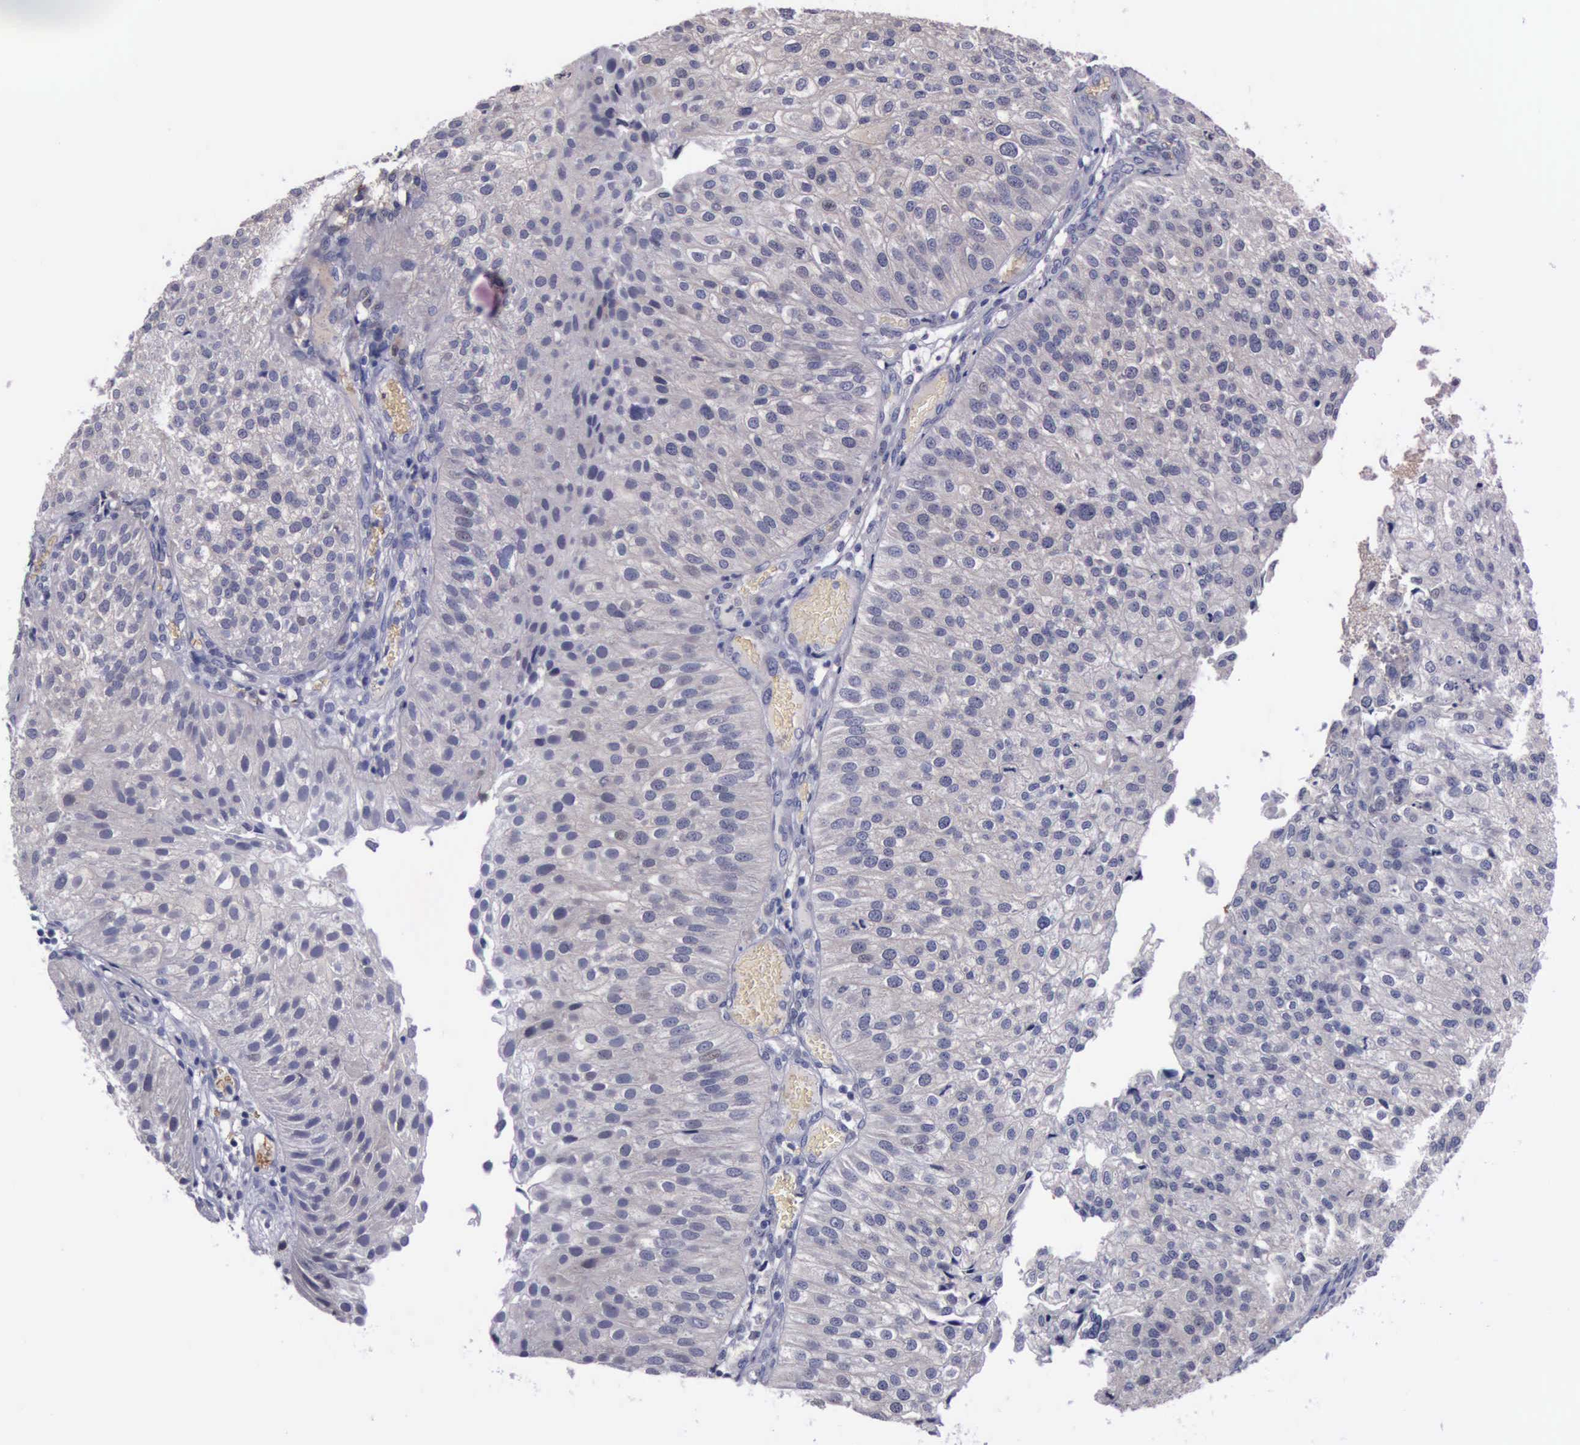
{"staining": {"intensity": "negative", "quantity": "none", "location": "none"}, "tissue": "urothelial cancer", "cell_type": "Tumor cells", "image_type": "cancer", "snomed": [{"axis": "morphology", "description": "Urothelial carcinoma, Low grade"}, {"axis": "topography", "description": "Urinary bladder"}], "caption": "Immunohistochemistry (IHC) histopathology image of urothelial cancer stained for a protein (brown), which displays no expression in tumor cells. The staining was performed using DAB to visualize the protein expression in brown, while the nuclei were stained in blue with hematoxylin (Magnification: 20x).", "gene": "CEP128", "patient": {"sex": "female", "age": 89}}